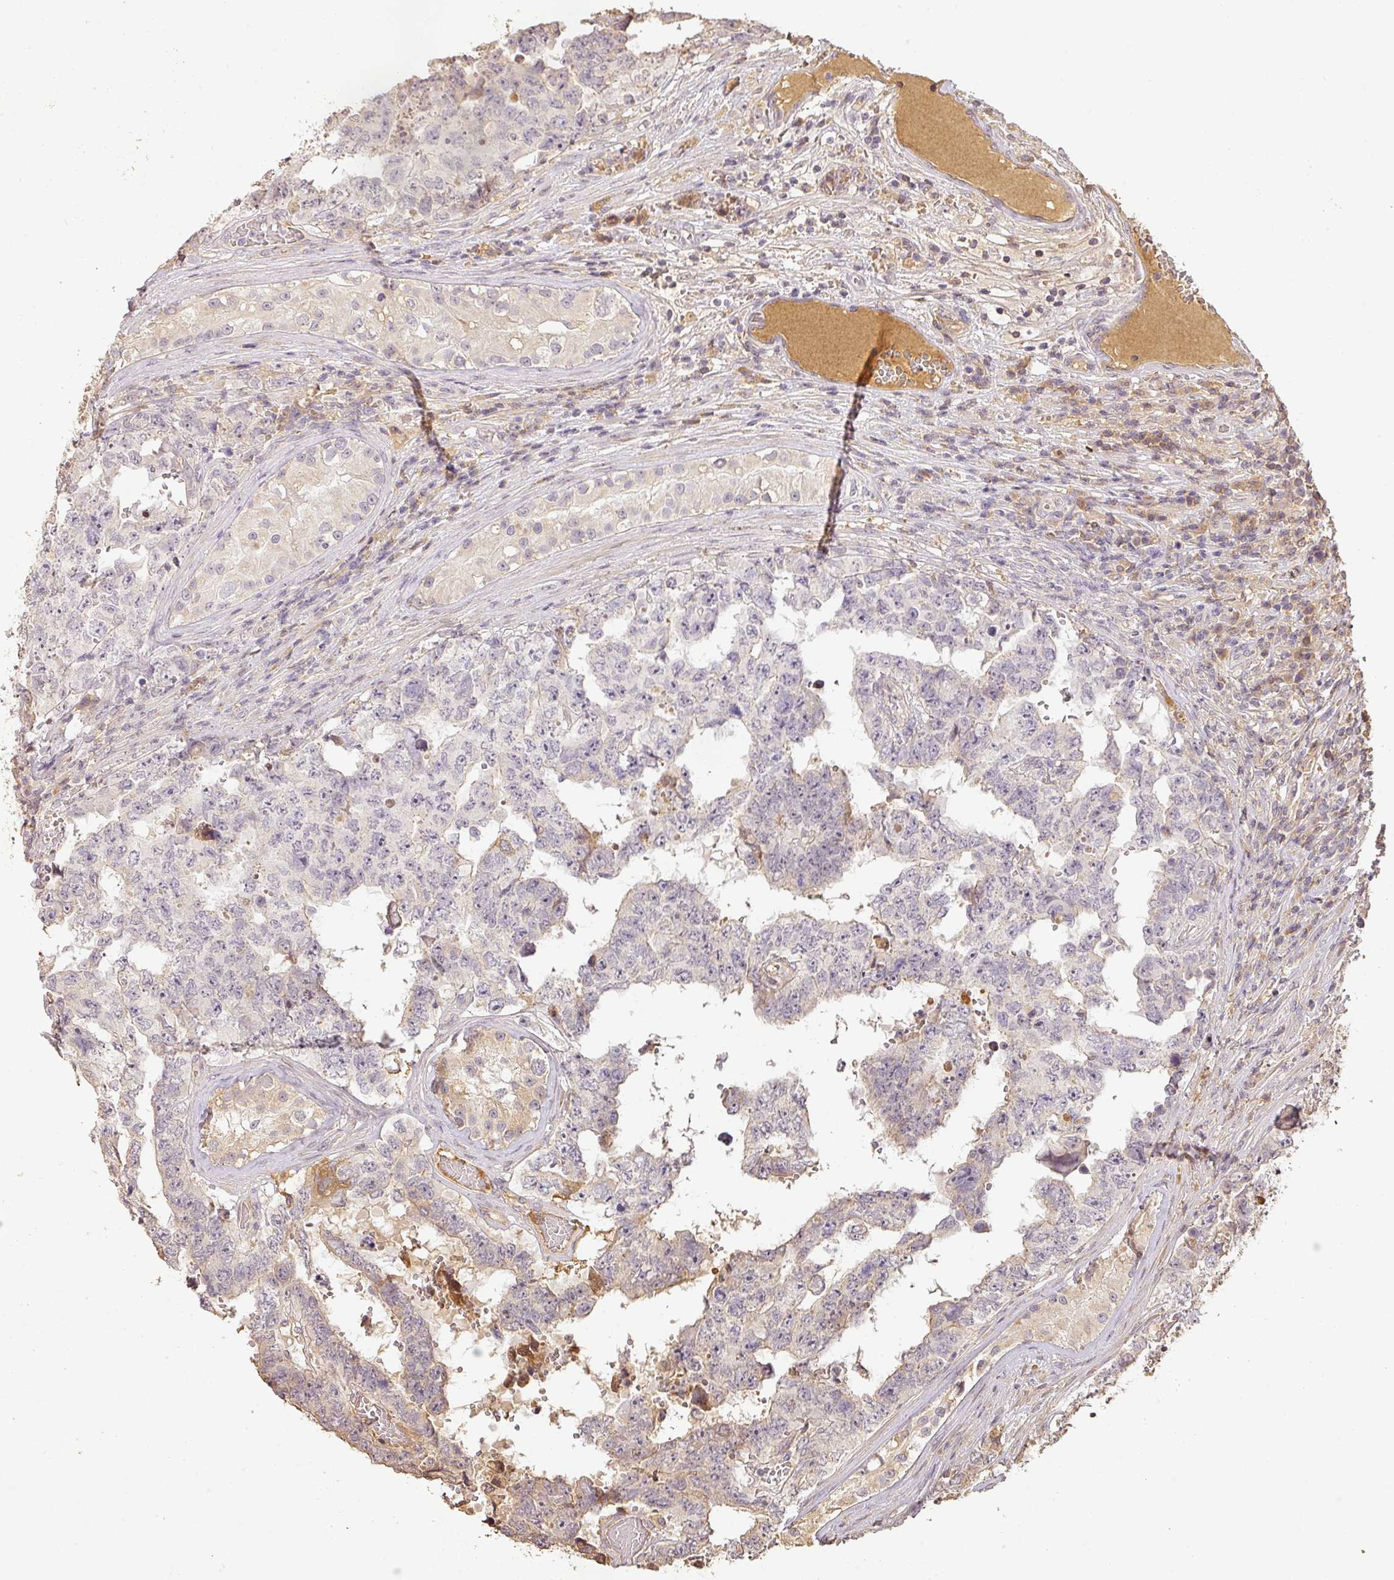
{"staining": {"intensity": "negative", "quantity": "none", "location": "none"}, "tissue": "testis cancer", "cell_type": "Tumor cells", "image_type": "cancer", "snomed": [{"axis": "morphology", "description": "Normal tissue, NOS"}, {"axis": "morphology", "description": "Carcinoma, Embryonal, NOS"}, {"axis": "topography", "description": "Testis"}, {"axis": "topography", "description": "Epididymis"}], "caption": "IHC photomicrograph of neoplastic tissue: testis cancer (embryonal carcinoma) stained with DAB (3,3'-diaminobenzidine) reveals no significant protein expression in tumor cells.", "gene": "BPIFB3", "patient": {"sex": "male", "age": 25}}